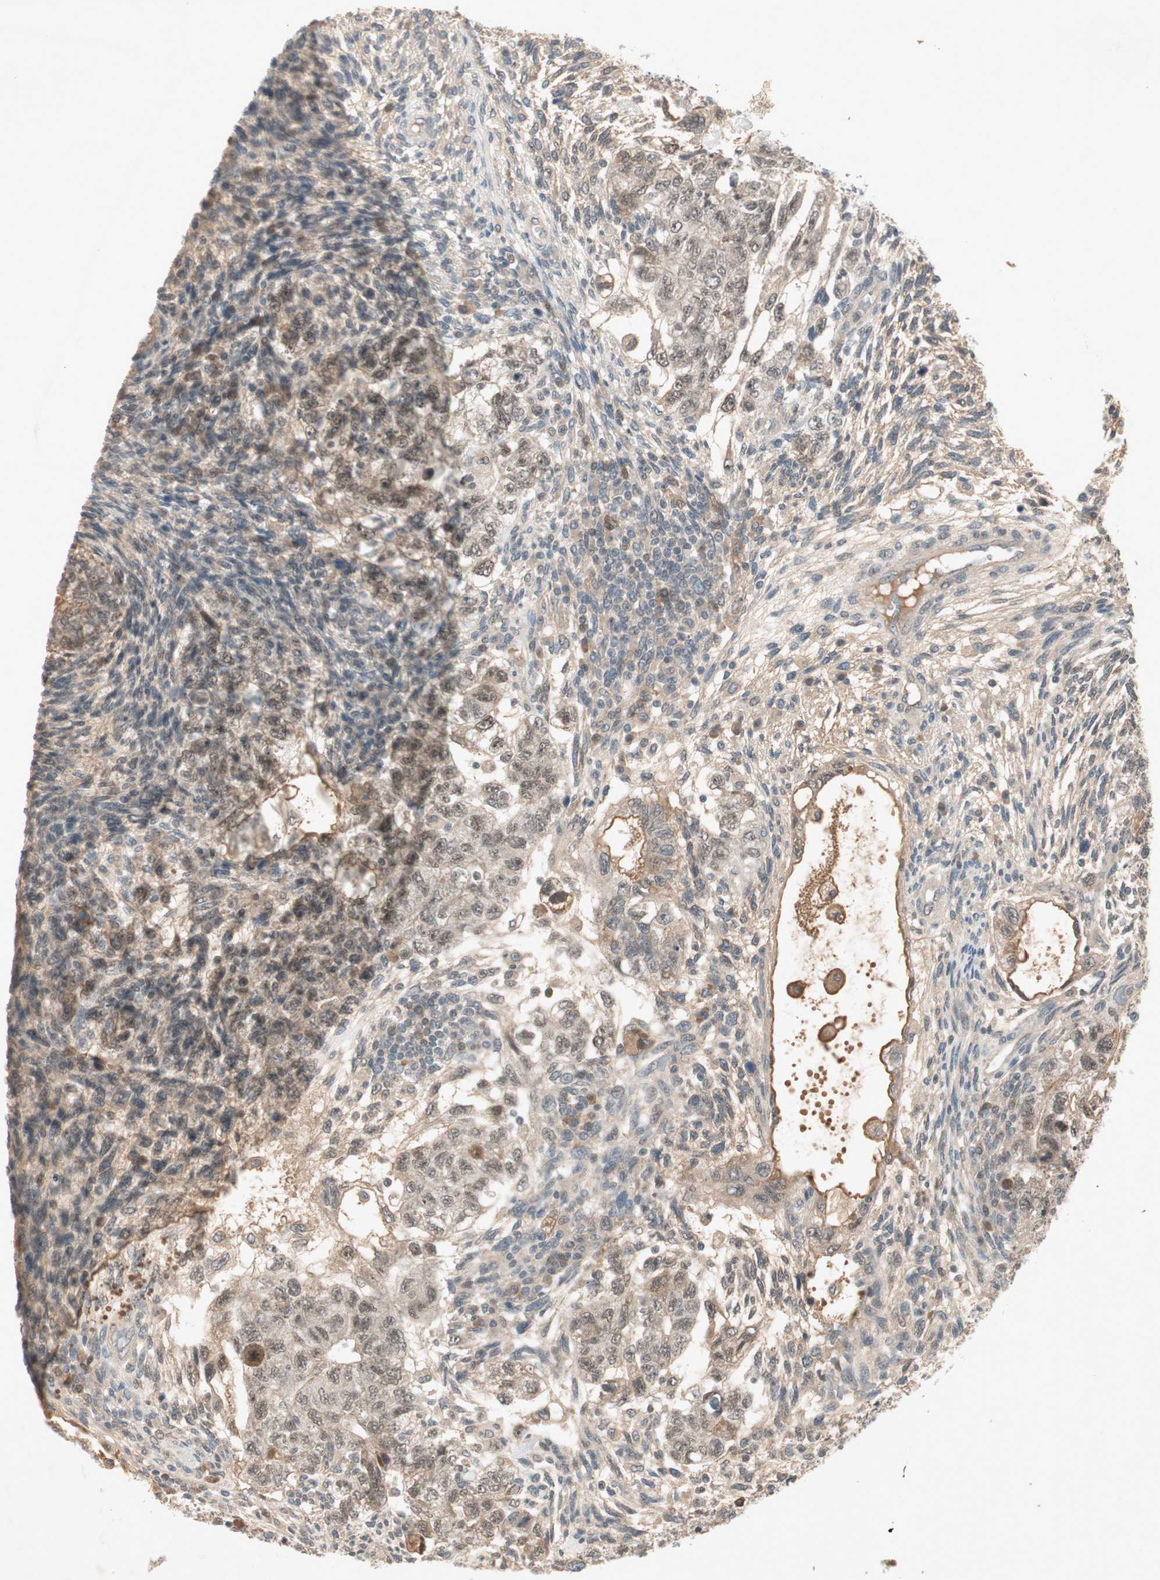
{"staining": {"intensity": "weak", "quantity": ">75%", "location": "nuclear"}, "tissue": "testis cancer", "cell_type": "Tumor cells", "image_type": "cancer", "snomed": [{"axis": "morphology", "description": "Normal tissue, NOS"}, {"axis": "morphology", "description": "Carcinoma, Embryonal, NOS"}, {"axis": "topography", "description": "Testis"}], "caption": "A brown stain shows weak nuclear staining of a protein in testis embryonal carcinoma tumor cells.", "gene": "RNGTT", "patient": {"sex": "male", "age": 36}}